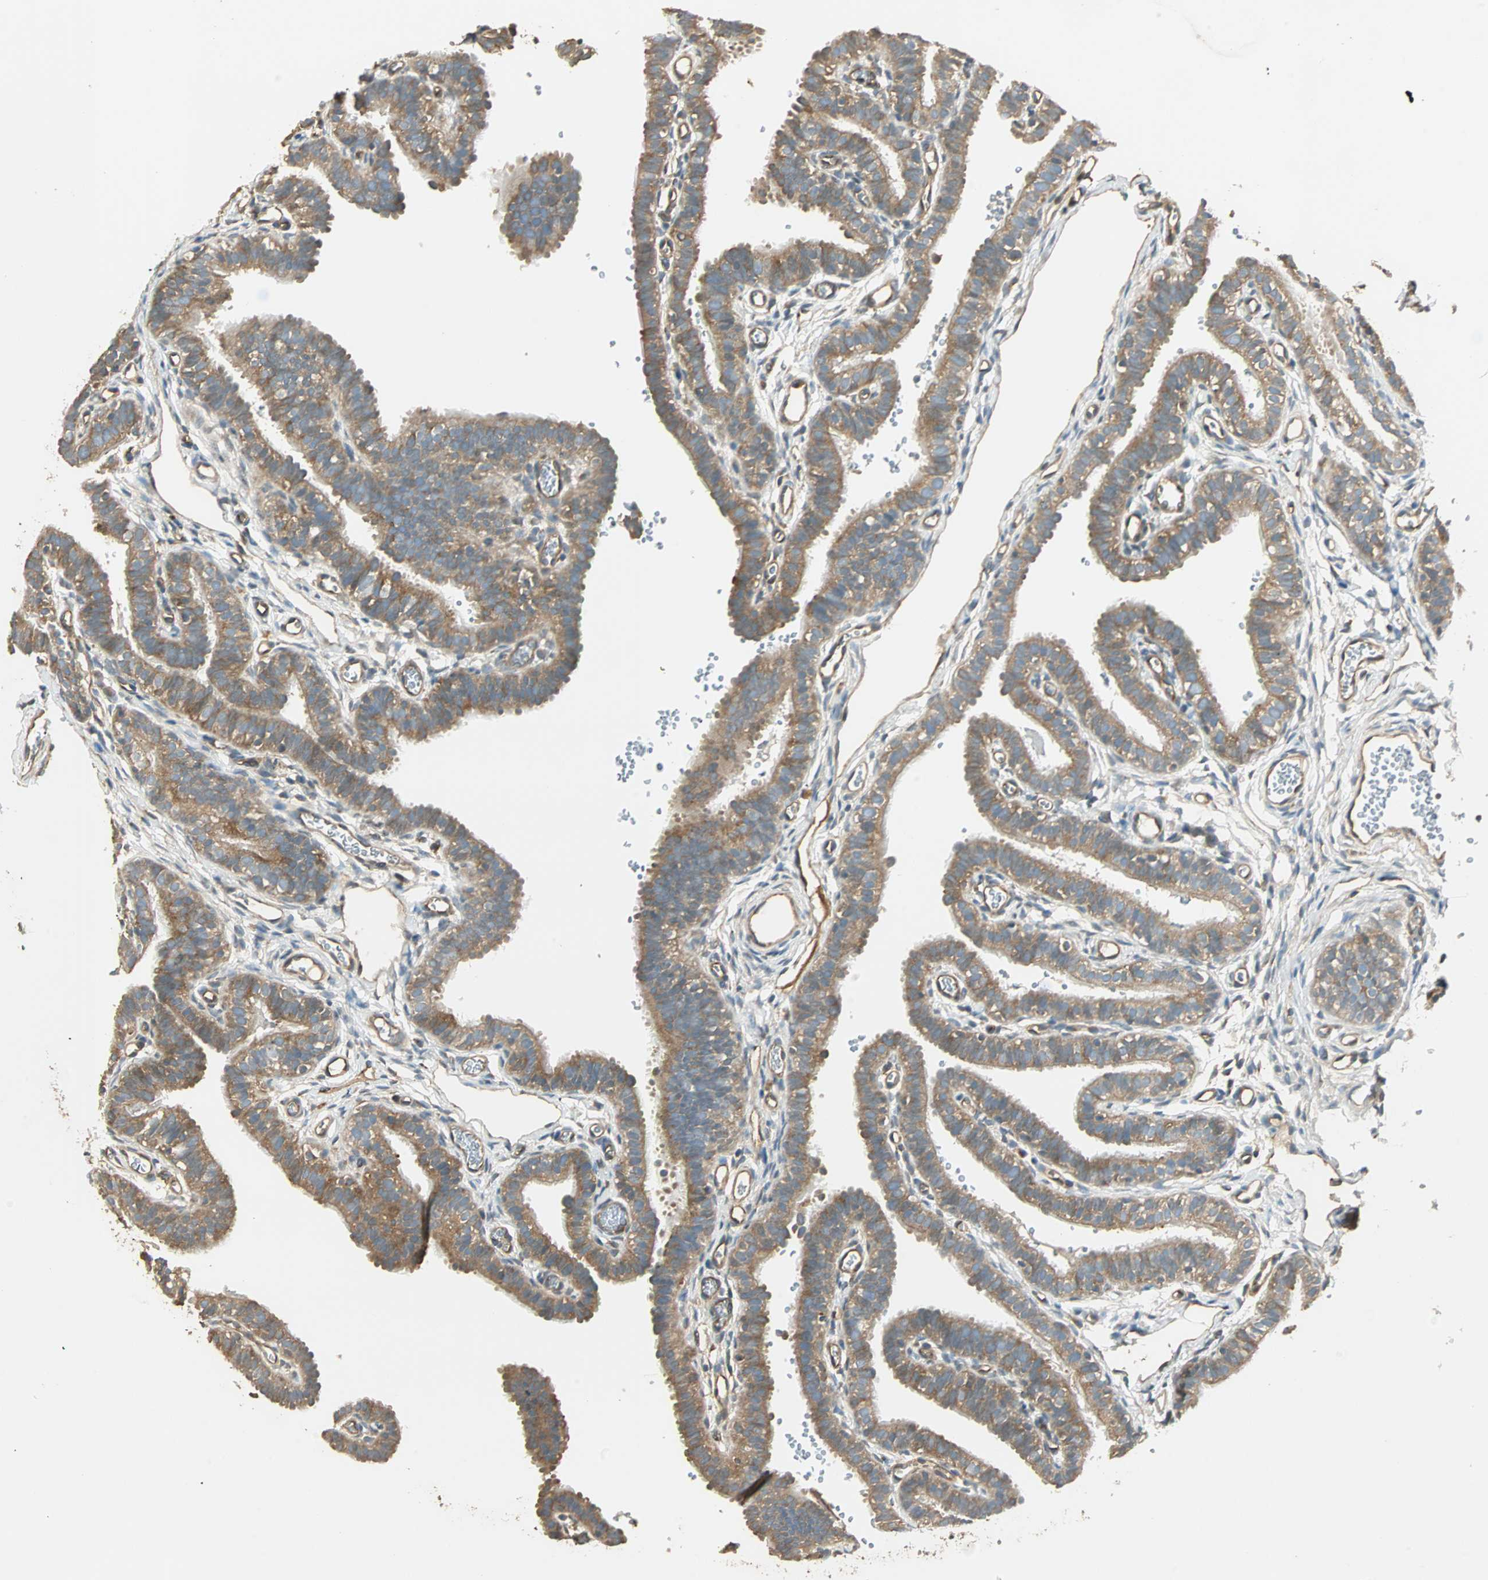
{"staining": {"intensity": "moderate", "quantity": ">75%", "location": "cytoplasmic/membranous"}, "tissue": "fallopian tube", "cell_type": "Glandular cells", "image_type": "normal", "snomed": [{"axis": "morphology", "description": "Normal tissue, NOS"}, {"axis": "topography", "description": "Fallopian tube"}, {"axis": "topography", "description": "Placenta"}], "caption": "Immunohistochemical staining of unremarkable human fallopian tube demonstrates medium levels of moderate cytoplasmic/membranous expression in approximately >75% of glandular cells.", "gene": "GALK1", "patient": {"sex": "female", "age": 34}}